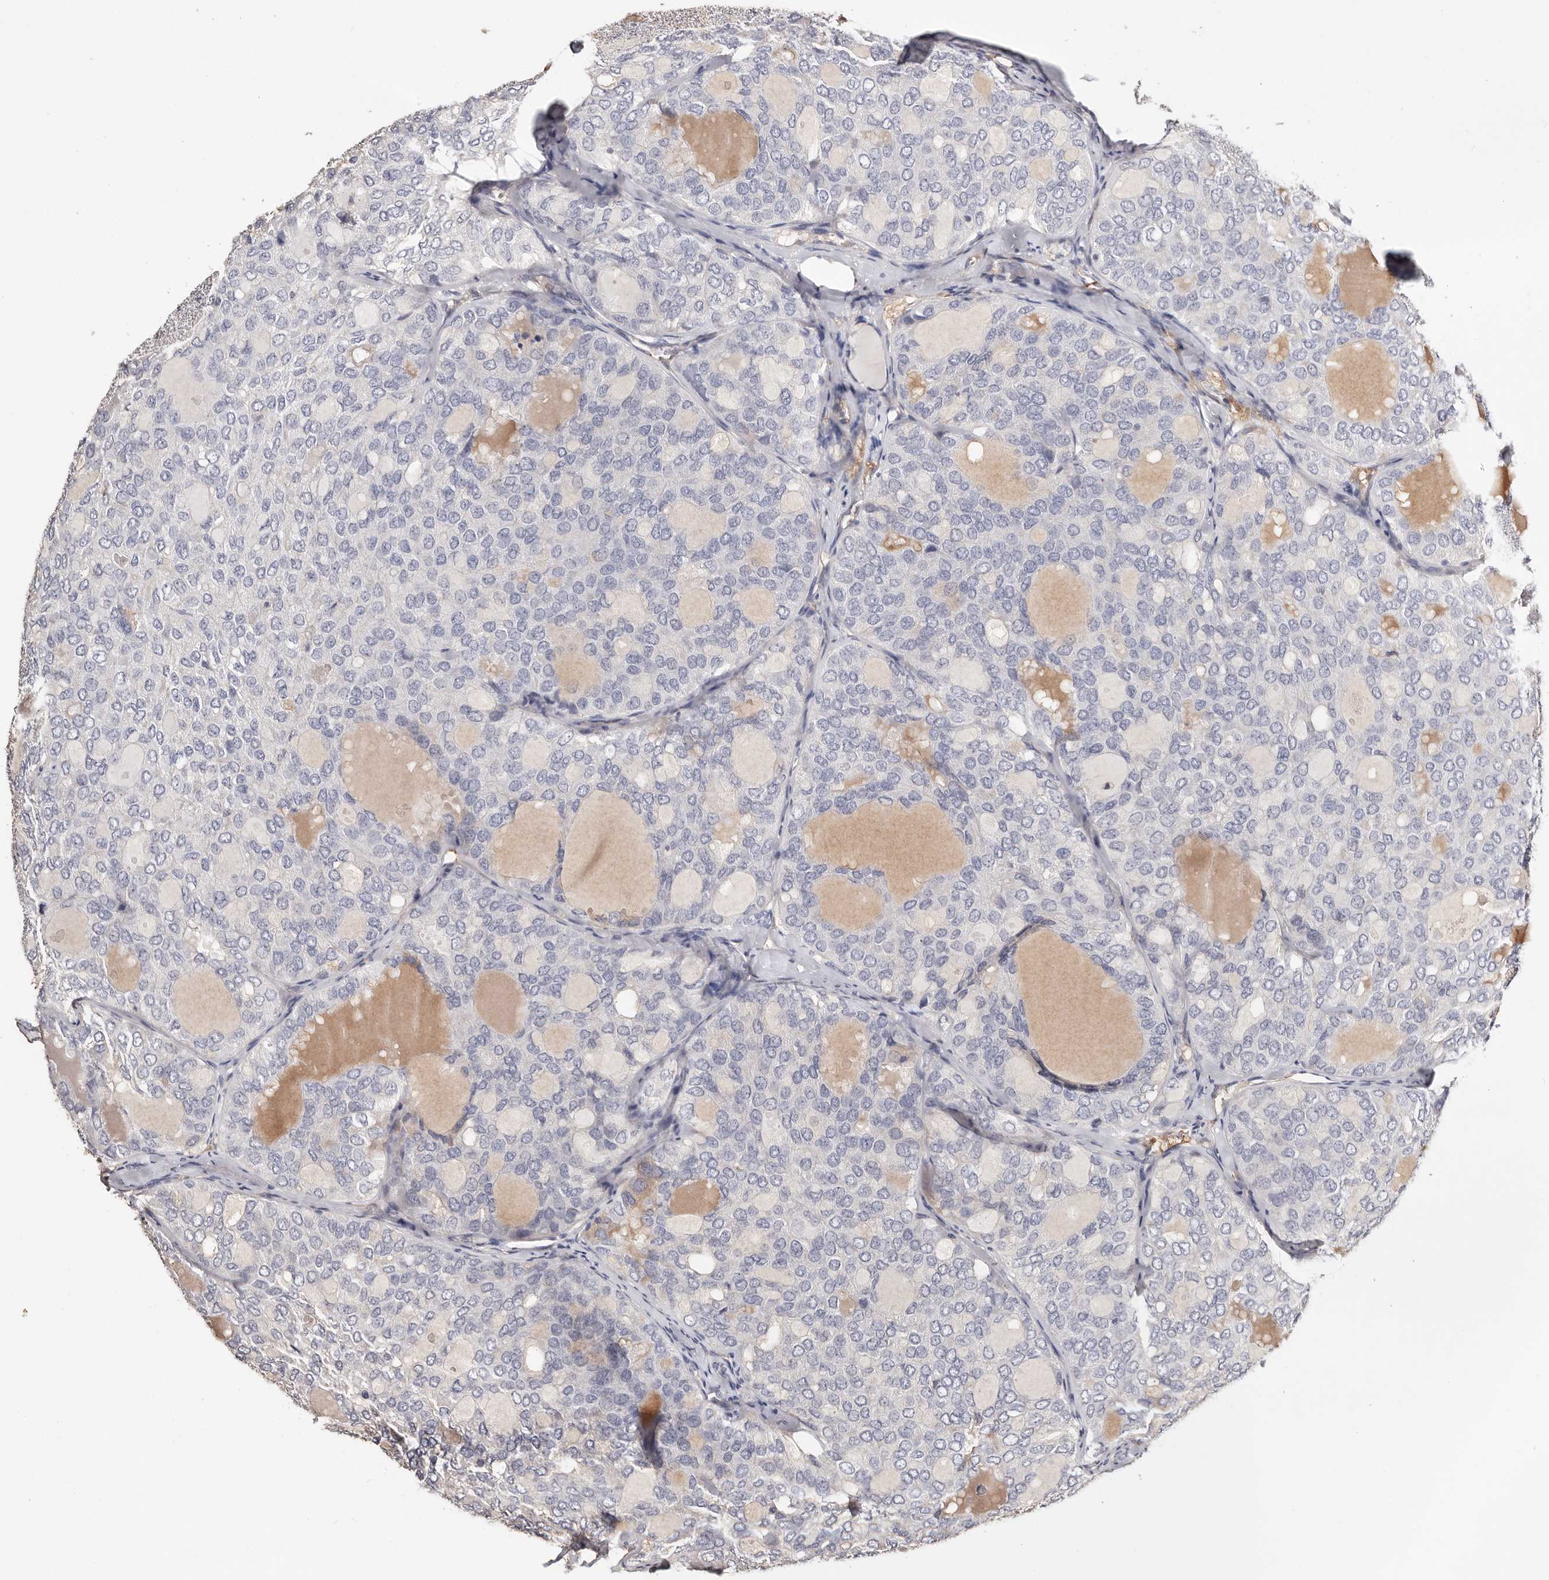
{"staining": {"intensity": "negative", "quantity": "none", "location": "none"}, "tissue": "thyroid cancer", "cell_type": "Tumor cells", "image_type": "cancer", "snomed": [{"axis": "morphology", "description": "Follicular adenoma carcinoma, NOS"}, {"axis": "topography", "description": "Thyroid gland"}], "caption": "DAB immunohistochemical staining of follicular adenoma carcinoma (thyroid) demonstrates no significant positivity in tumor cells. Nuclei are stained in blue.", "gene": "TGM2", "patient": {"sex": "male", "age": 75}}